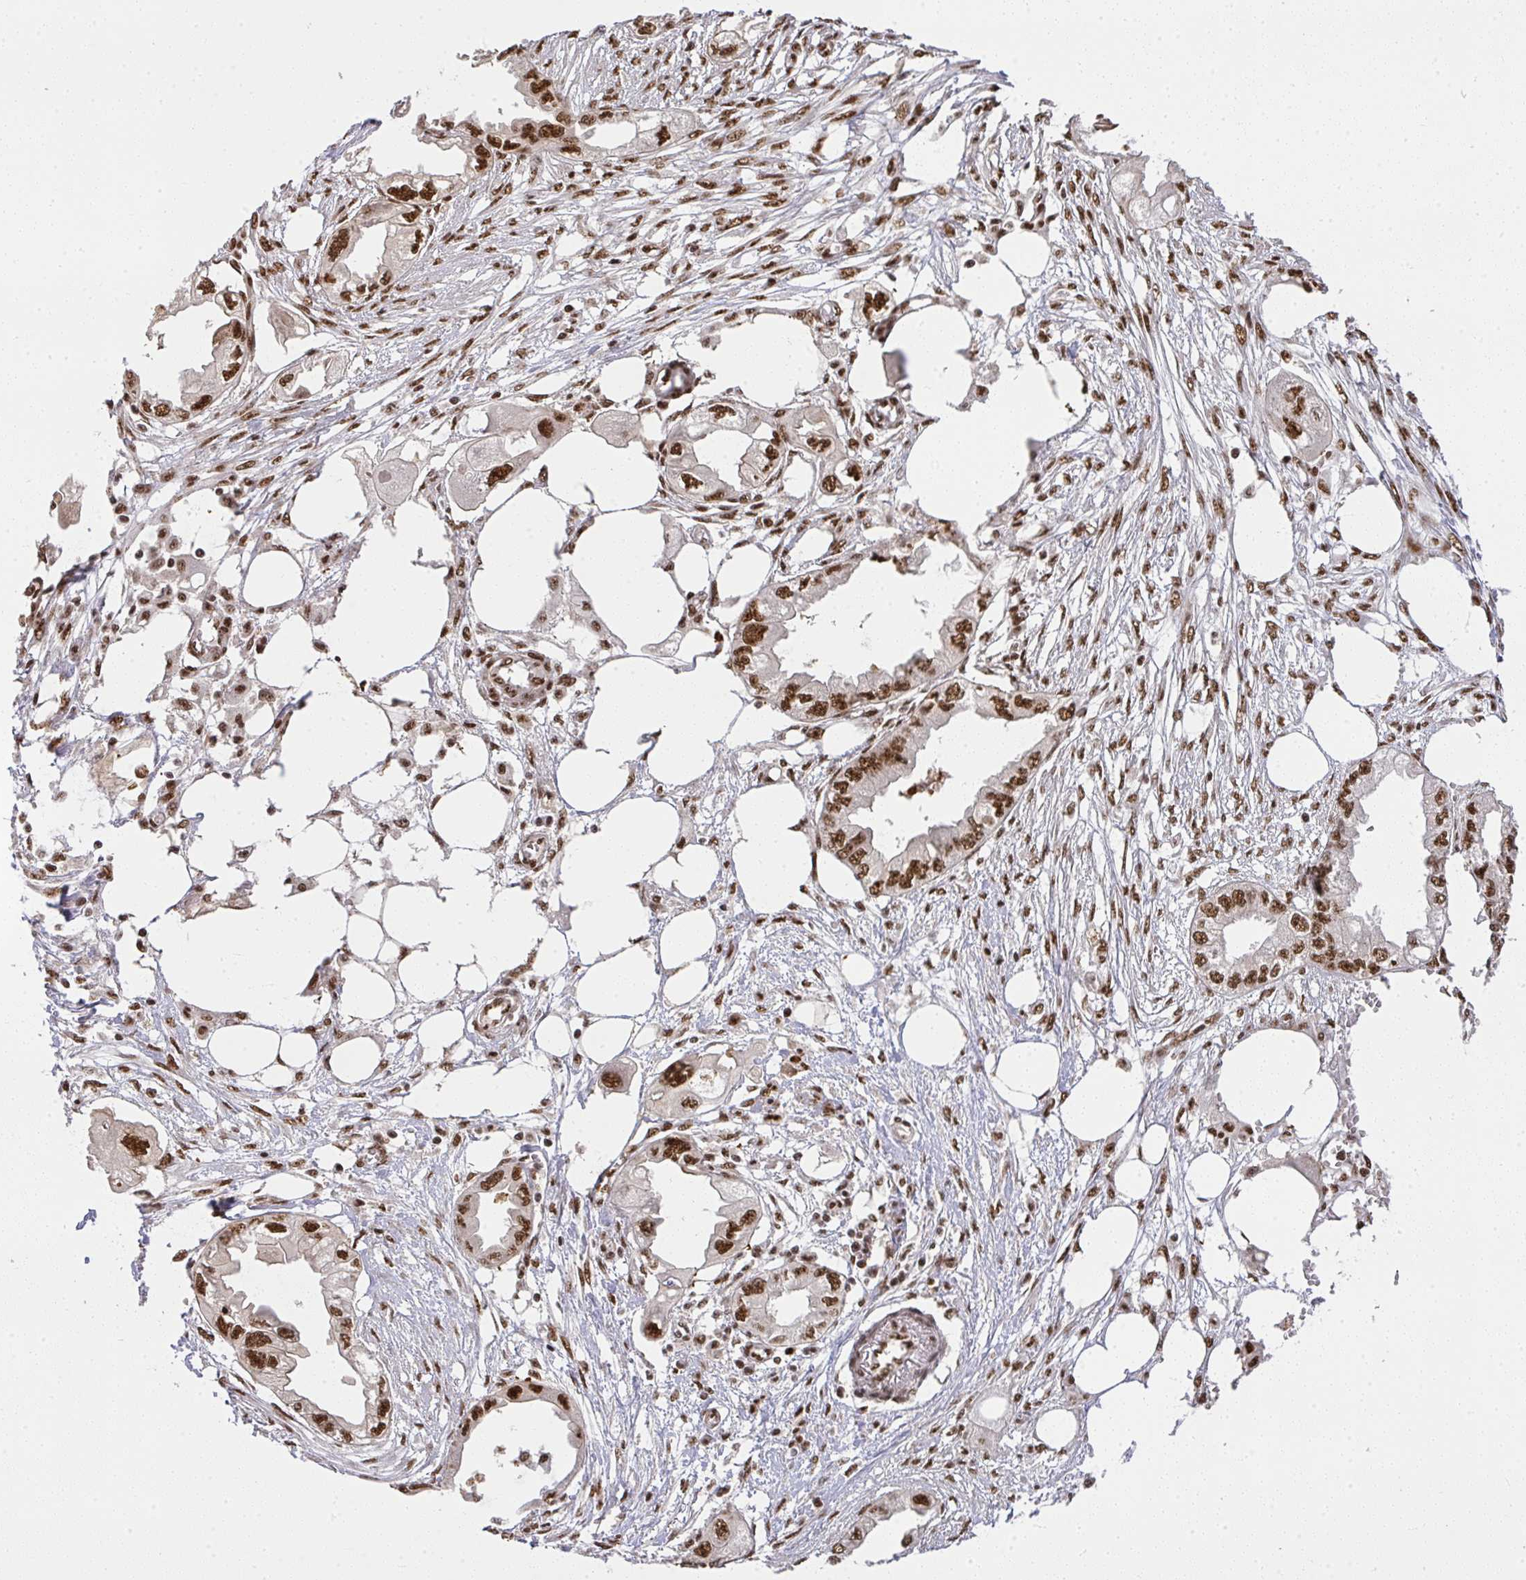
{"staining": {"intensity": "moderate", "quantity": ">75%", "location": "nuclear"}, "tissue": "endometrial cancer", "cell_type": "Tumor cells", "image_type": "cancer", "snomed": [{"axis": "morphology", "description": "Adenocarcinoma, NOS"}, {"axis": "morphology", "description": "Adenocarcinoma, metastatic, NOS"}, {"axis": "topography", "description": "Adipose tissue"}, {"axis": "topography", "description": "Endometrium"}], "caption": "Brown immunohistochemical staining in endometrial cancer displays moderate nuclear positivity in about >75% of tumor cells. (IHC, brightfield microscopy, high magnification).", "gene": "U2AF1", "patient": {"sex": "female", "age": 67}}